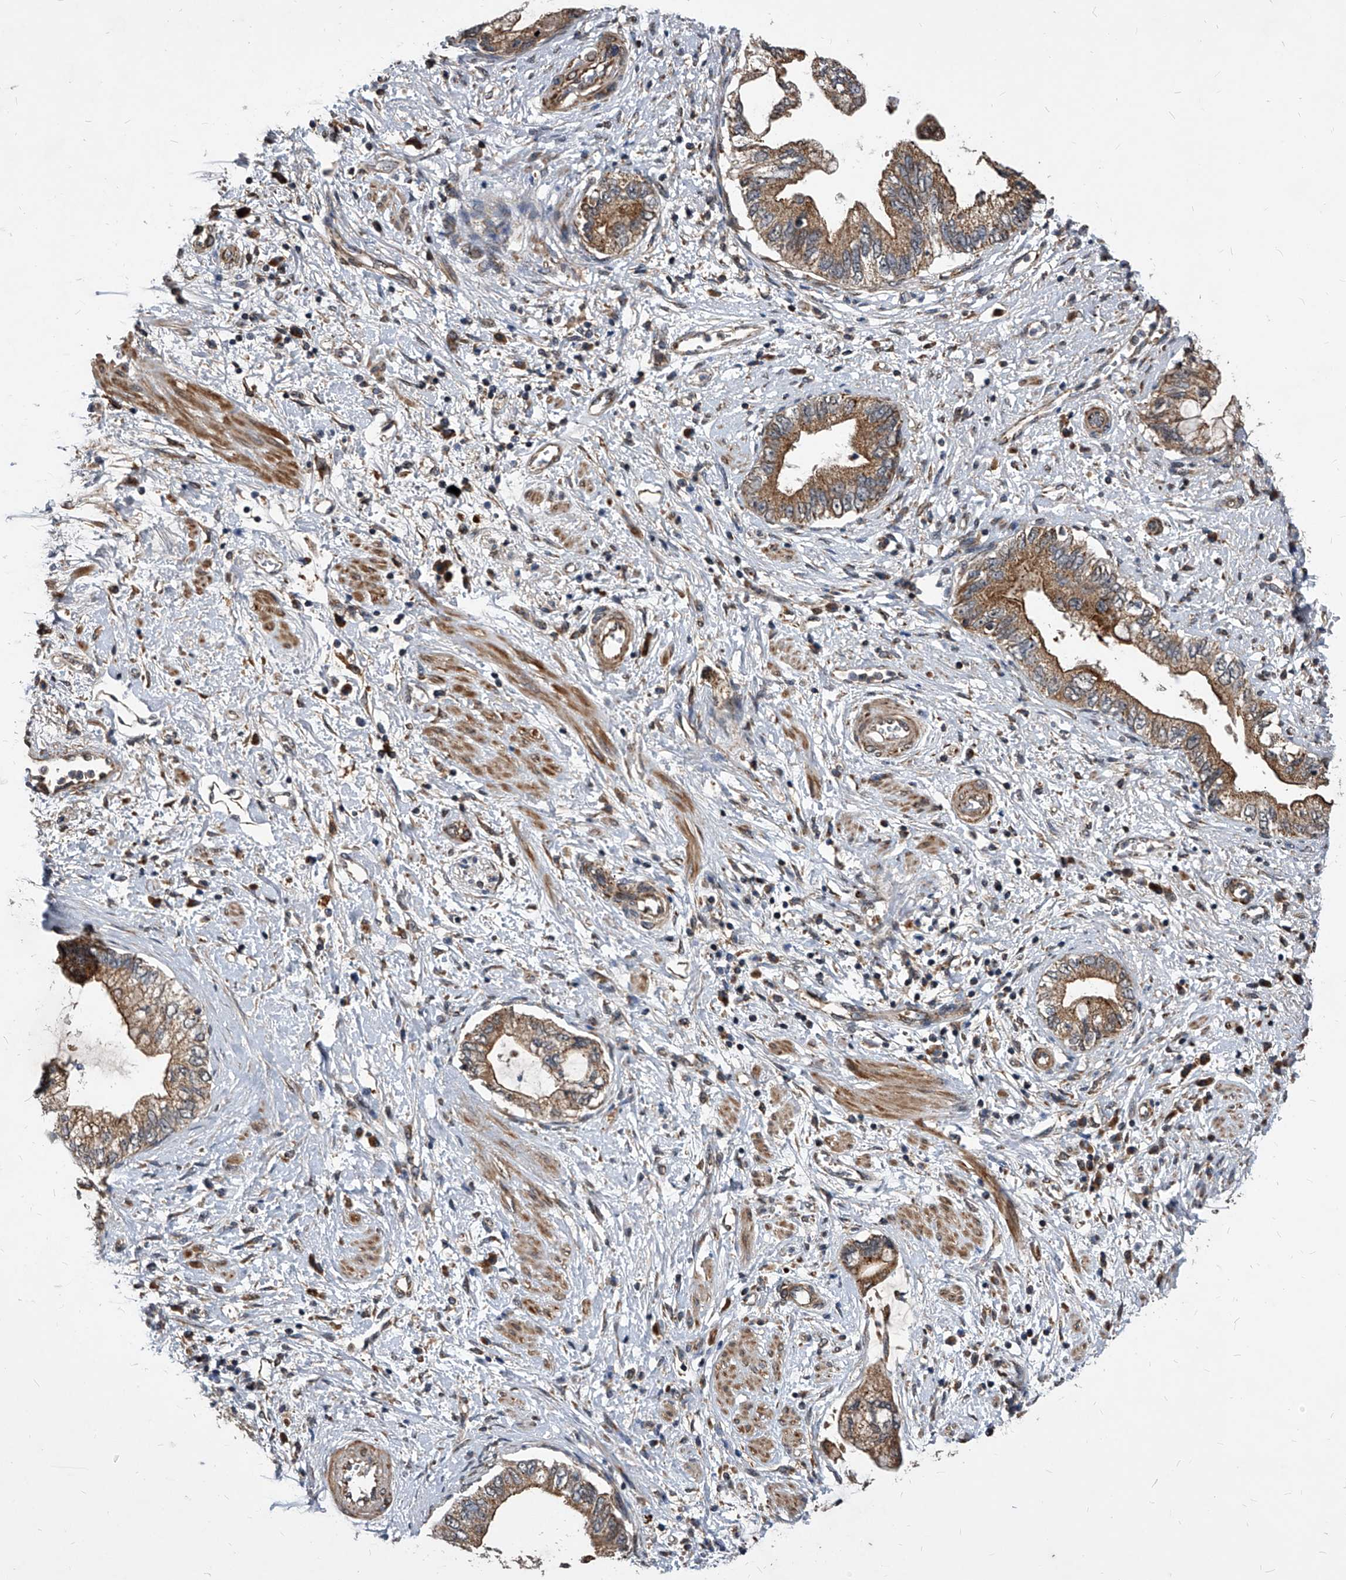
{"staining": {"intensity": "moderate", "quantity": ">75%", "location": "cytoplasmic/membranous"}, "tissue": "pancreatic cancer", "cell_type": "Tumor cells", "image_type": "cancer", "snomed": [{"axis": "morphology", "description": "Adenocarcinoma, NOS"}, {"axis": "topography", "description": "Pancreas"}], "caption": "Brown immunohistochemical staining in pancreatic cancer demonstrates moderate cytoplasmic/membranous expression in approximately >75% of tumor cells. The staining is performed using DAB brown chromogen to label protein expression. The nuclei are counter-stained blue using hematoxylin.", "gene": "SOBP", "patient": {"sex": "female", "age": 73}}